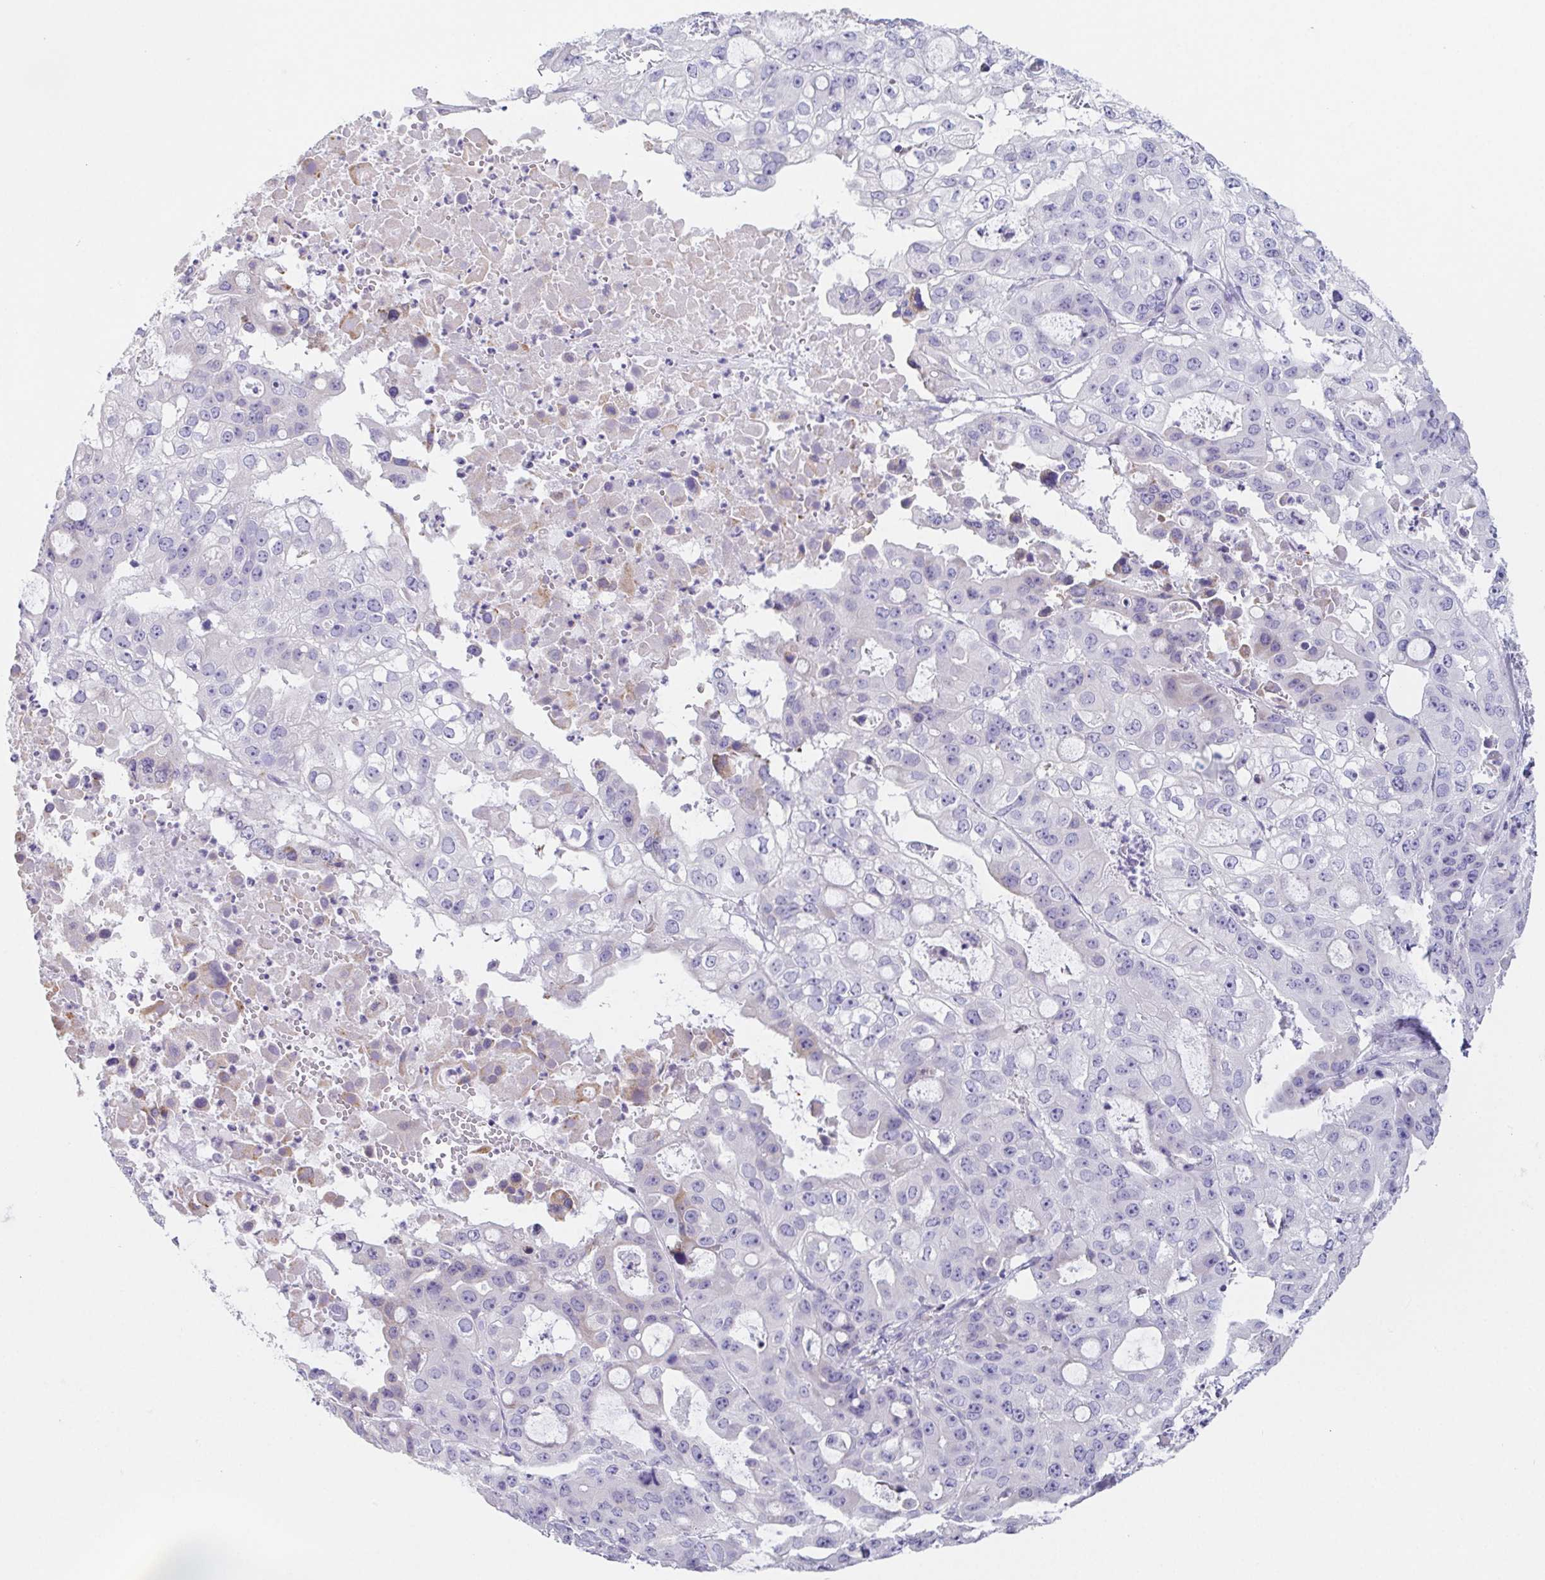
{"staining": {"intensity": "negative", "quantity": "none", "location": "none"}, "tissue": "ovarian cancer", "cell_type": "Tumor cells", "image_type": "cancer", "snomed": [{"axis": "morphology", "description": "Cystadenocarcinoma, serous, NOS"}, {"axis": "topography", "description": "Ovary"}], "caption": "High magnification brightfield microscopy of ovarian cancer stained with DAB (brown) and counterstained with hematoxylin (blue): tumor cells show no significant staining. (Brightfield microscopy of DAB IHC at high magnification).", "gene": "HDGFL1", "patient": {"sex": "female", "age": 56}}